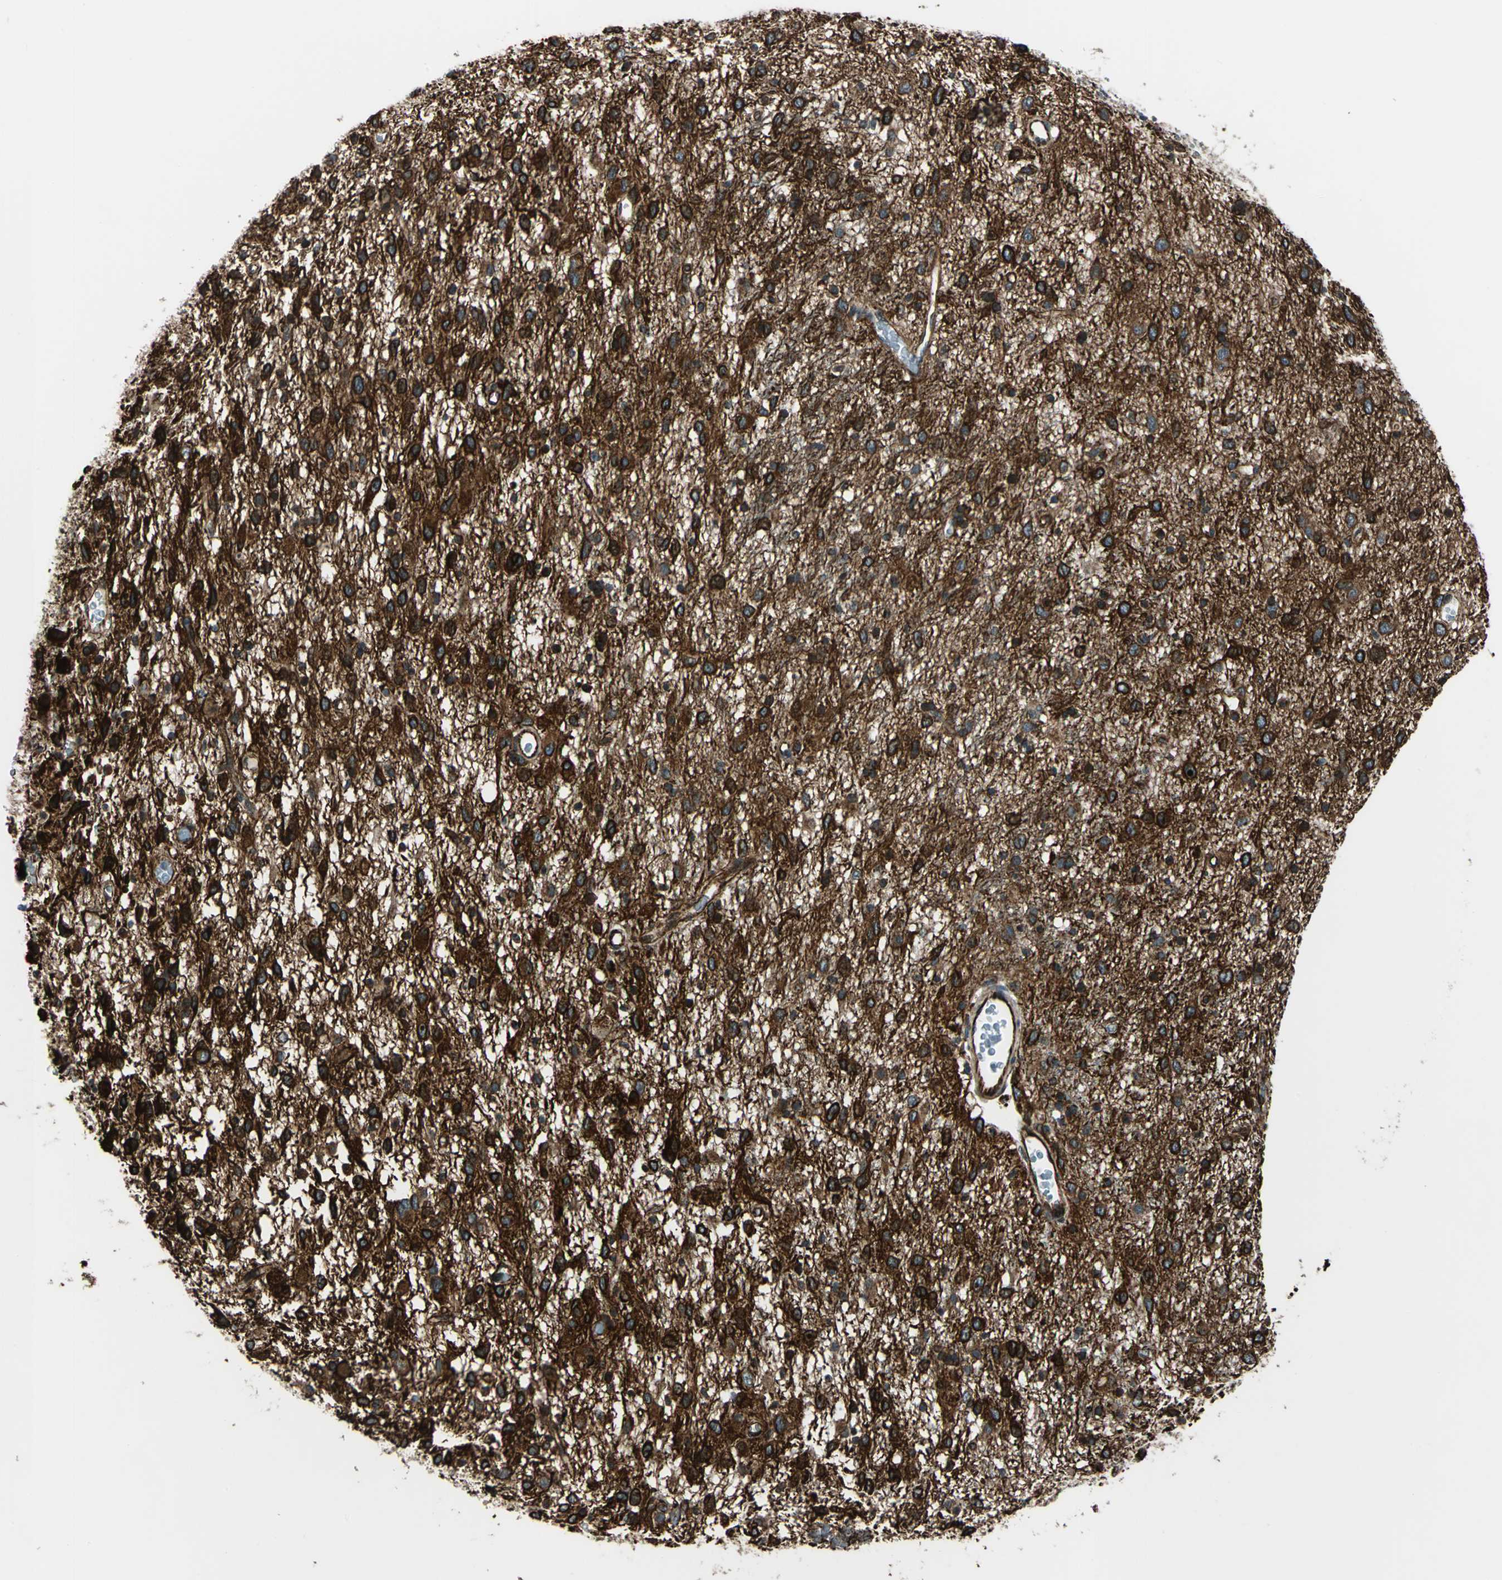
{"staining": {"intensity": "strong", "quantity": ">75%", "location": "cytoplasmic/membranous"}, "tissue": "glioma", "cell_type": "Tumor cells", "image_type": "cancer", "snomed": [{"axis": "morphology", "description": "Glioma, malignant, Low grade"}, {"axis": "topography", "description": "Brain"}], "caption": "Protein analysis of glioma tissue reveals strong cytoplasmic/membranous staining in approximately >75% of tumor cells.", "gene": "EXD2", "patient": {"sex": "male", "age": 77}}